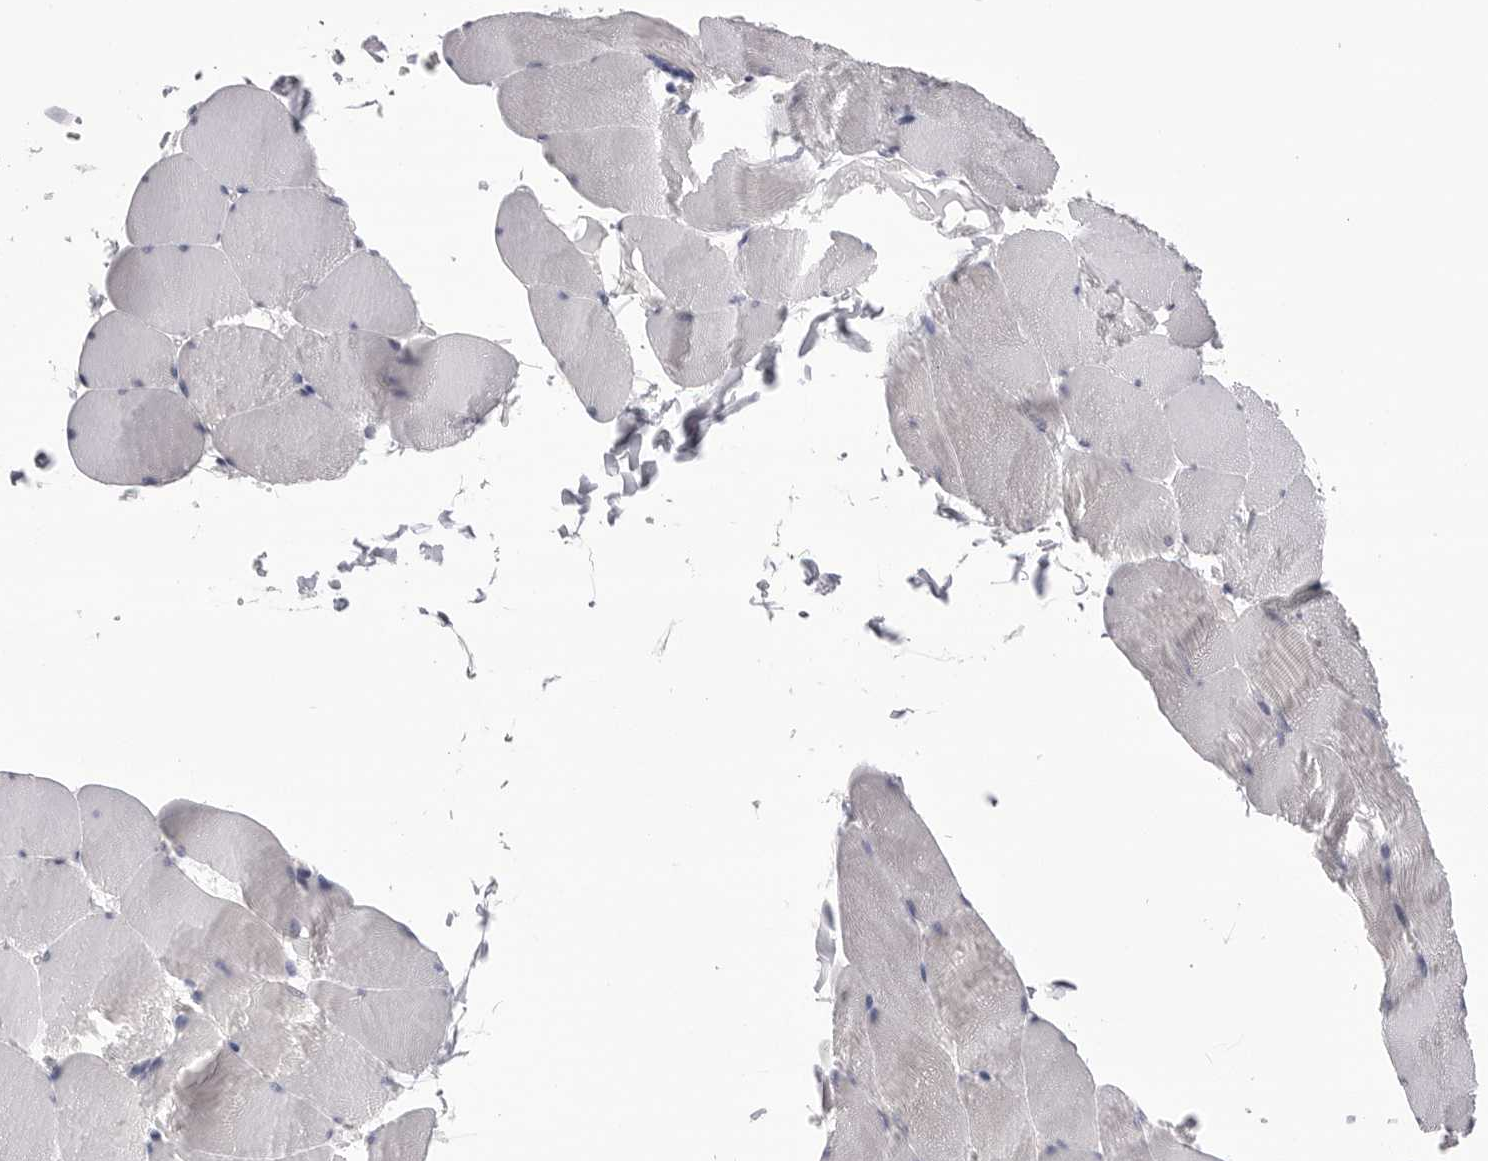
{"staining": {"intensity": "negative", "quantity": "none", "location": "none"}, "tissue": "skeletal muscle", "cell_type": "Myocytes", "image_type": "normal", "snomed": [{"axis": "morphology", "description": "Normal tissue, NOS"}, {"axis": "topography", "description": "Skeletal muscle"}], "caption": "High power microscopy photomicrograph of an immunohistochemistry (IHC) image of benign skeletal muscle, revealing no significant positivity in myocytes.", "gene": "DLGAP3", "patient": {"sex": "male", "age": 62}}